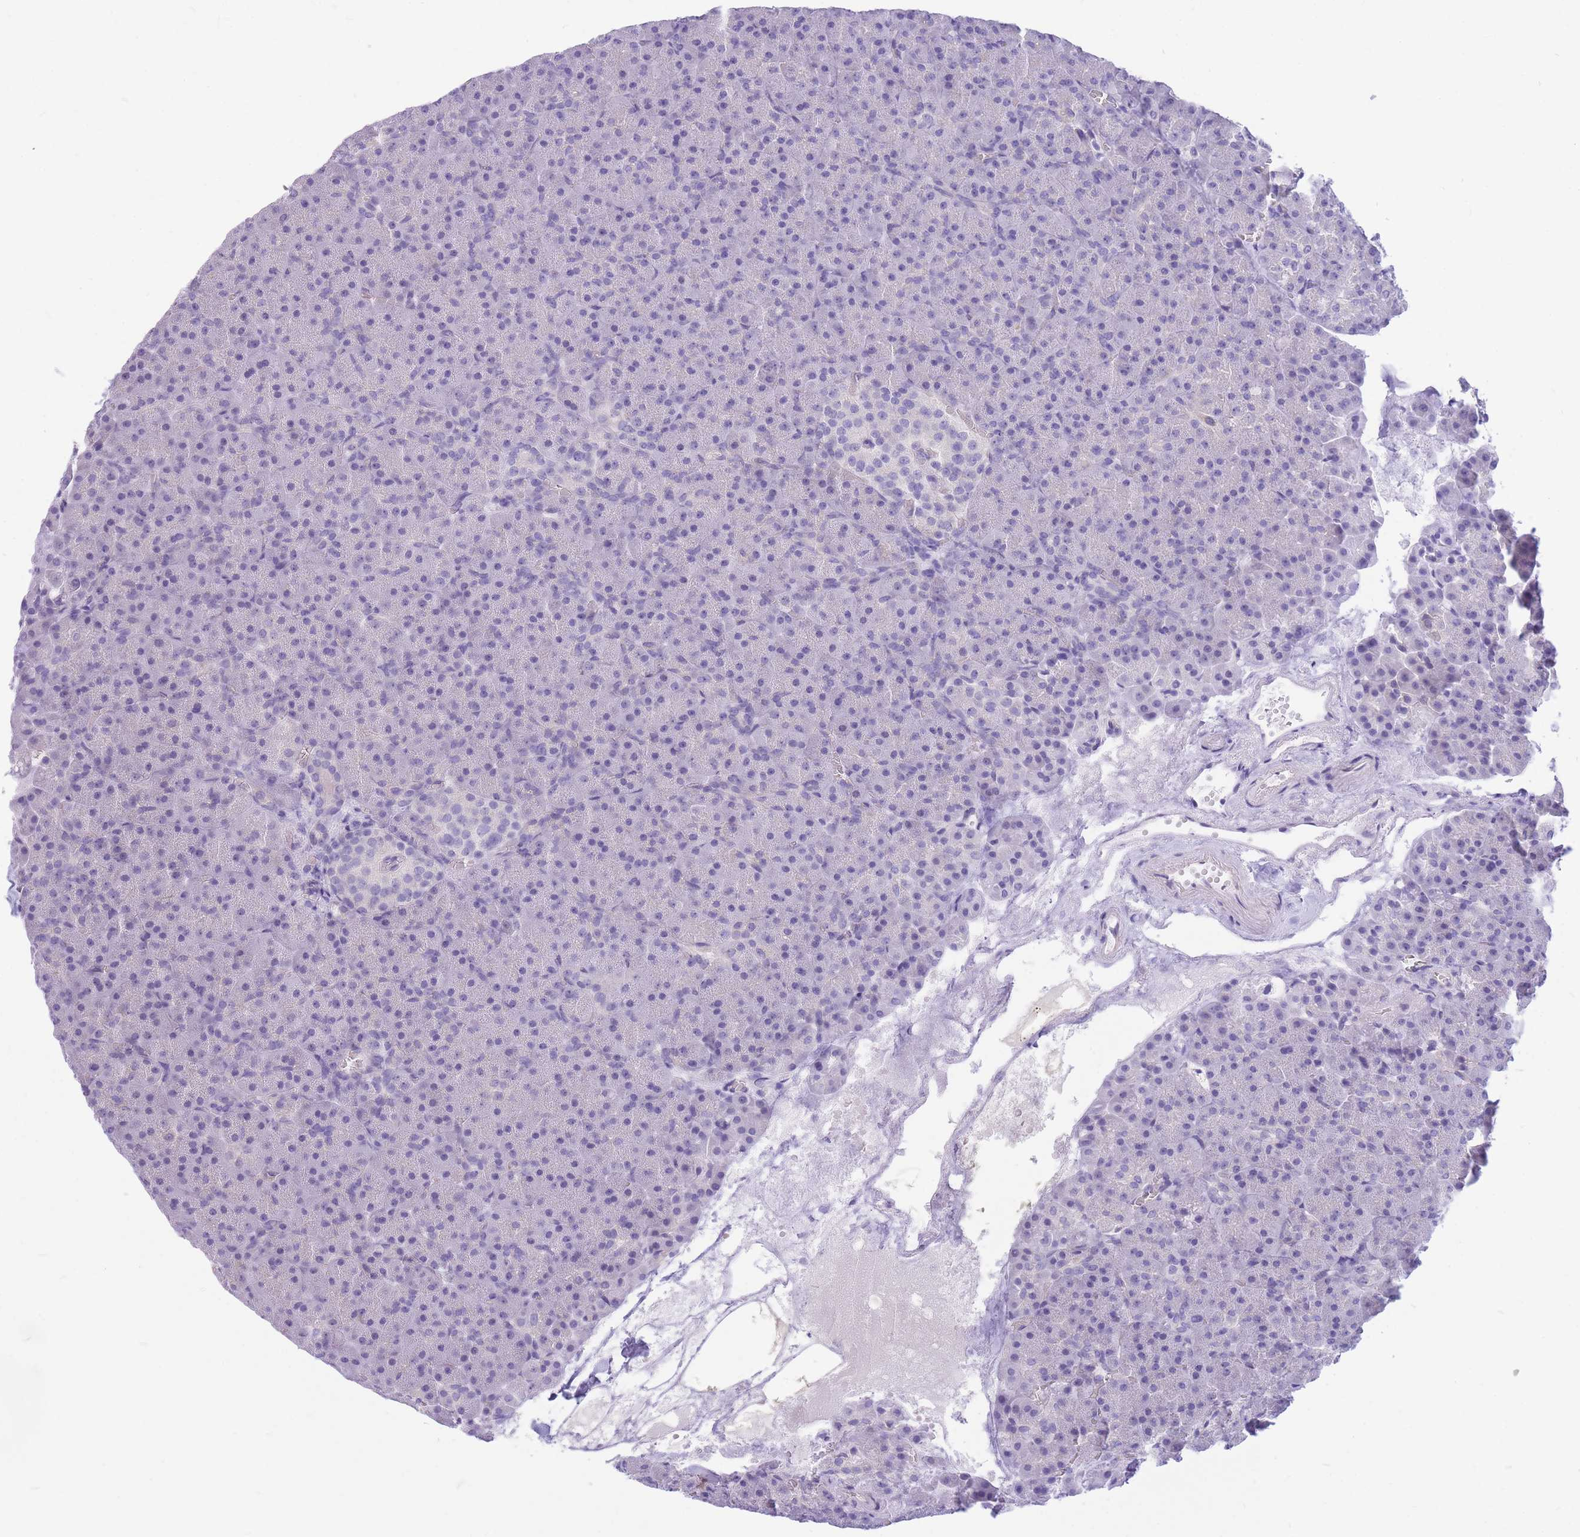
{"staining": {"intensity": "negative", "quantity": "none", "location": "none"}, "tissue": "pancreas", "cell_type": "Exocrine glandular cells", "image_type": "normal", "snomed": [{"axis": "morphology", "description": "Normal tissue, NOS"}, {"axis": "topography", "description": "Pancreas"}], "caption": "This photomicrograph is of unremarkable pancreas stained with IHC to label a protein in brown with the nuclei are counter-stained blue. There is no expression in exocrine glandular cells. (Brightfield microscopy of DAB (3,3'-diaminobenzidine) immunohistochemistry (IHC) at high magnification).", "gene": "ZNF311", "patient": {"sex": "female", "age": 74}}